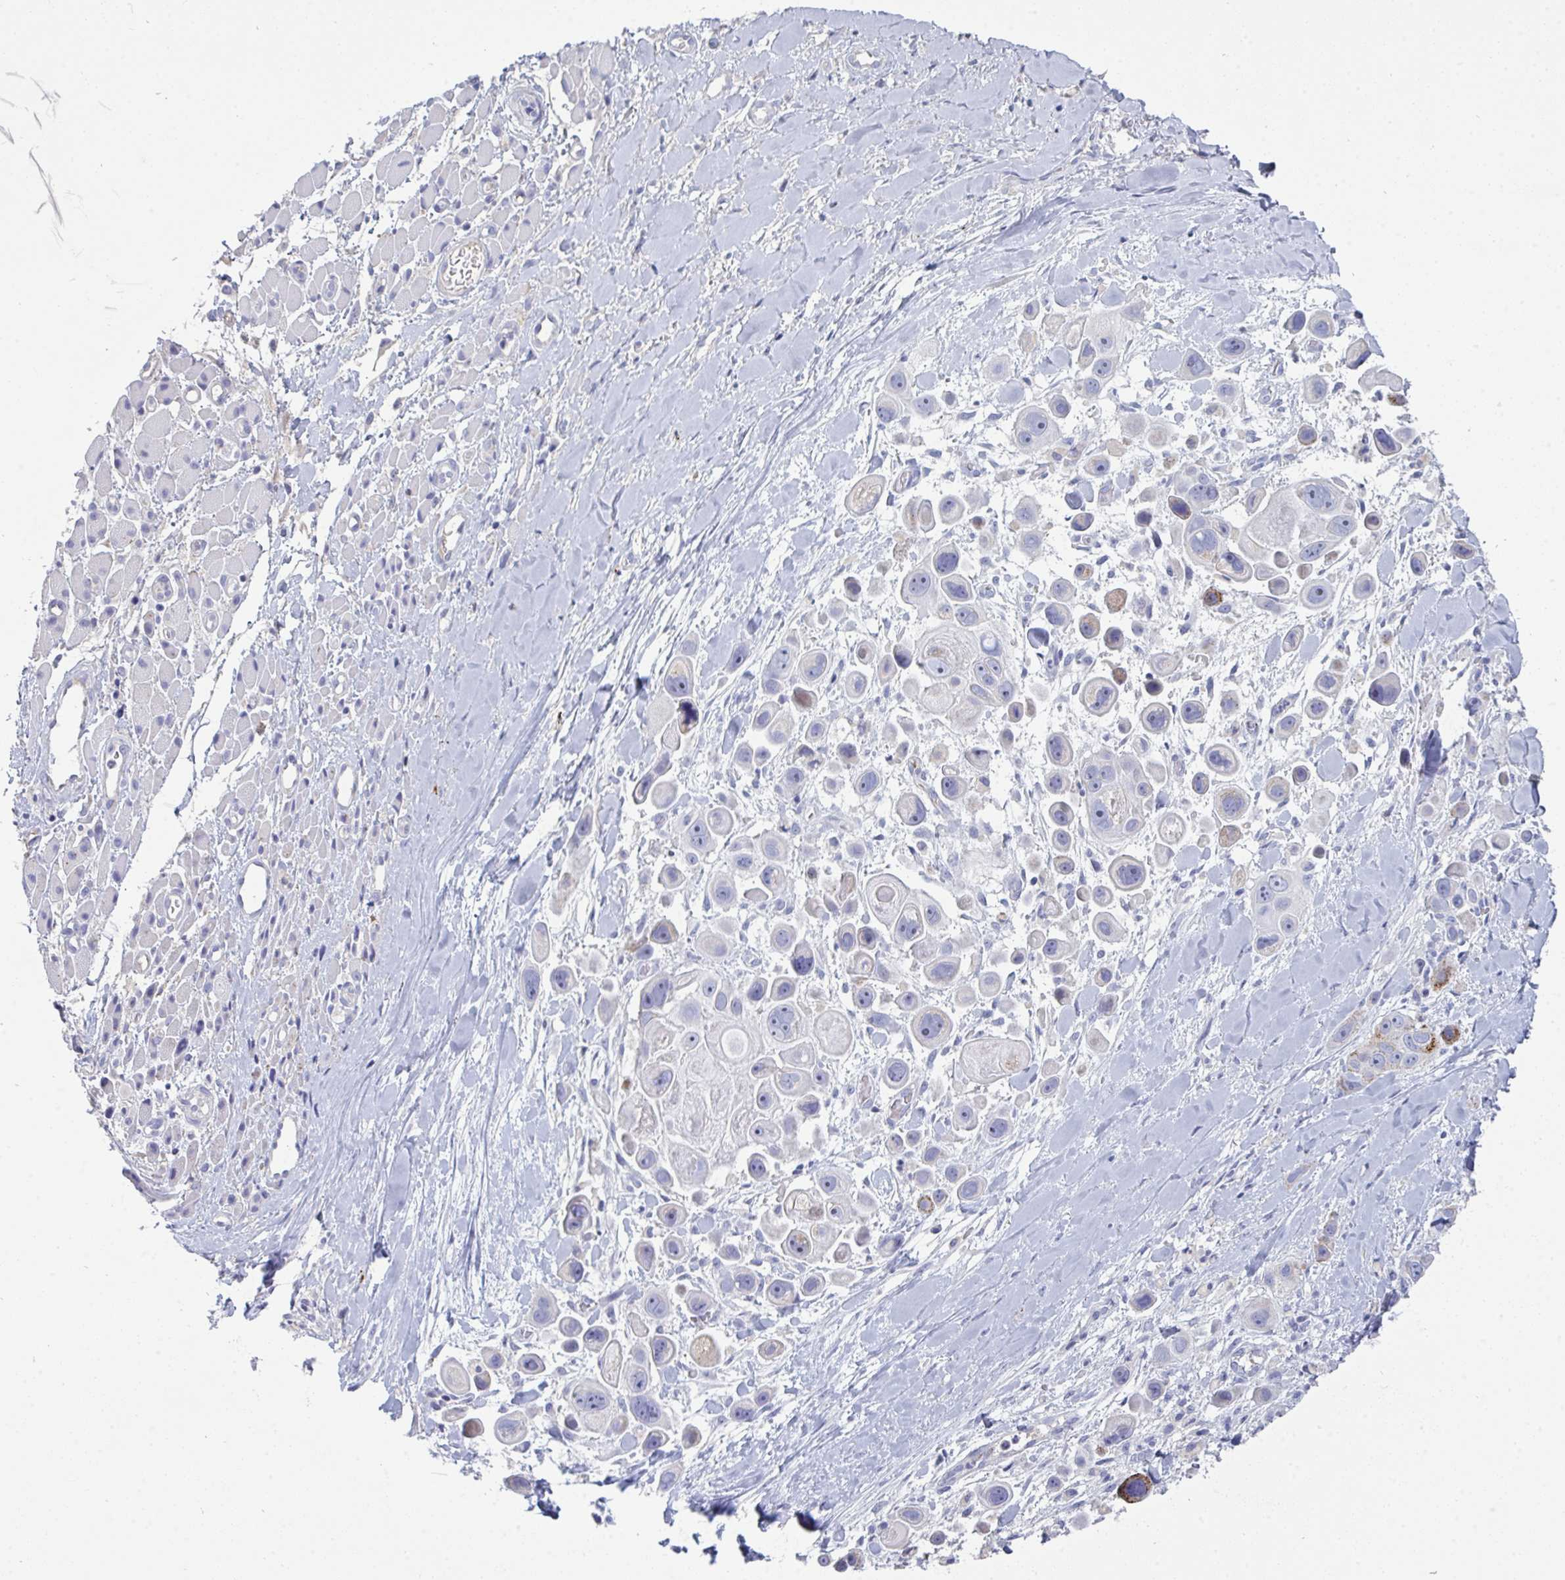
{"staining": {"intensity": "negative", "quantity": "none", "location": "none"}, "tissue": "skin cancer", "cell_type": "Tumor cells", "image_type": "cancer", "snomed": [{"axis": "morphology", "description": "Squamous cell carcinoma, NOS"}, {"axis": "topography", "description": "Skin"}], "caption": "This is an immunohistochemistry (IHC) micrograph of squamous cell carcinoma (skin). There is no expression in tumor cells.", "gene": "HGFAC", "patient": {"sex": "male", "age": 67}}